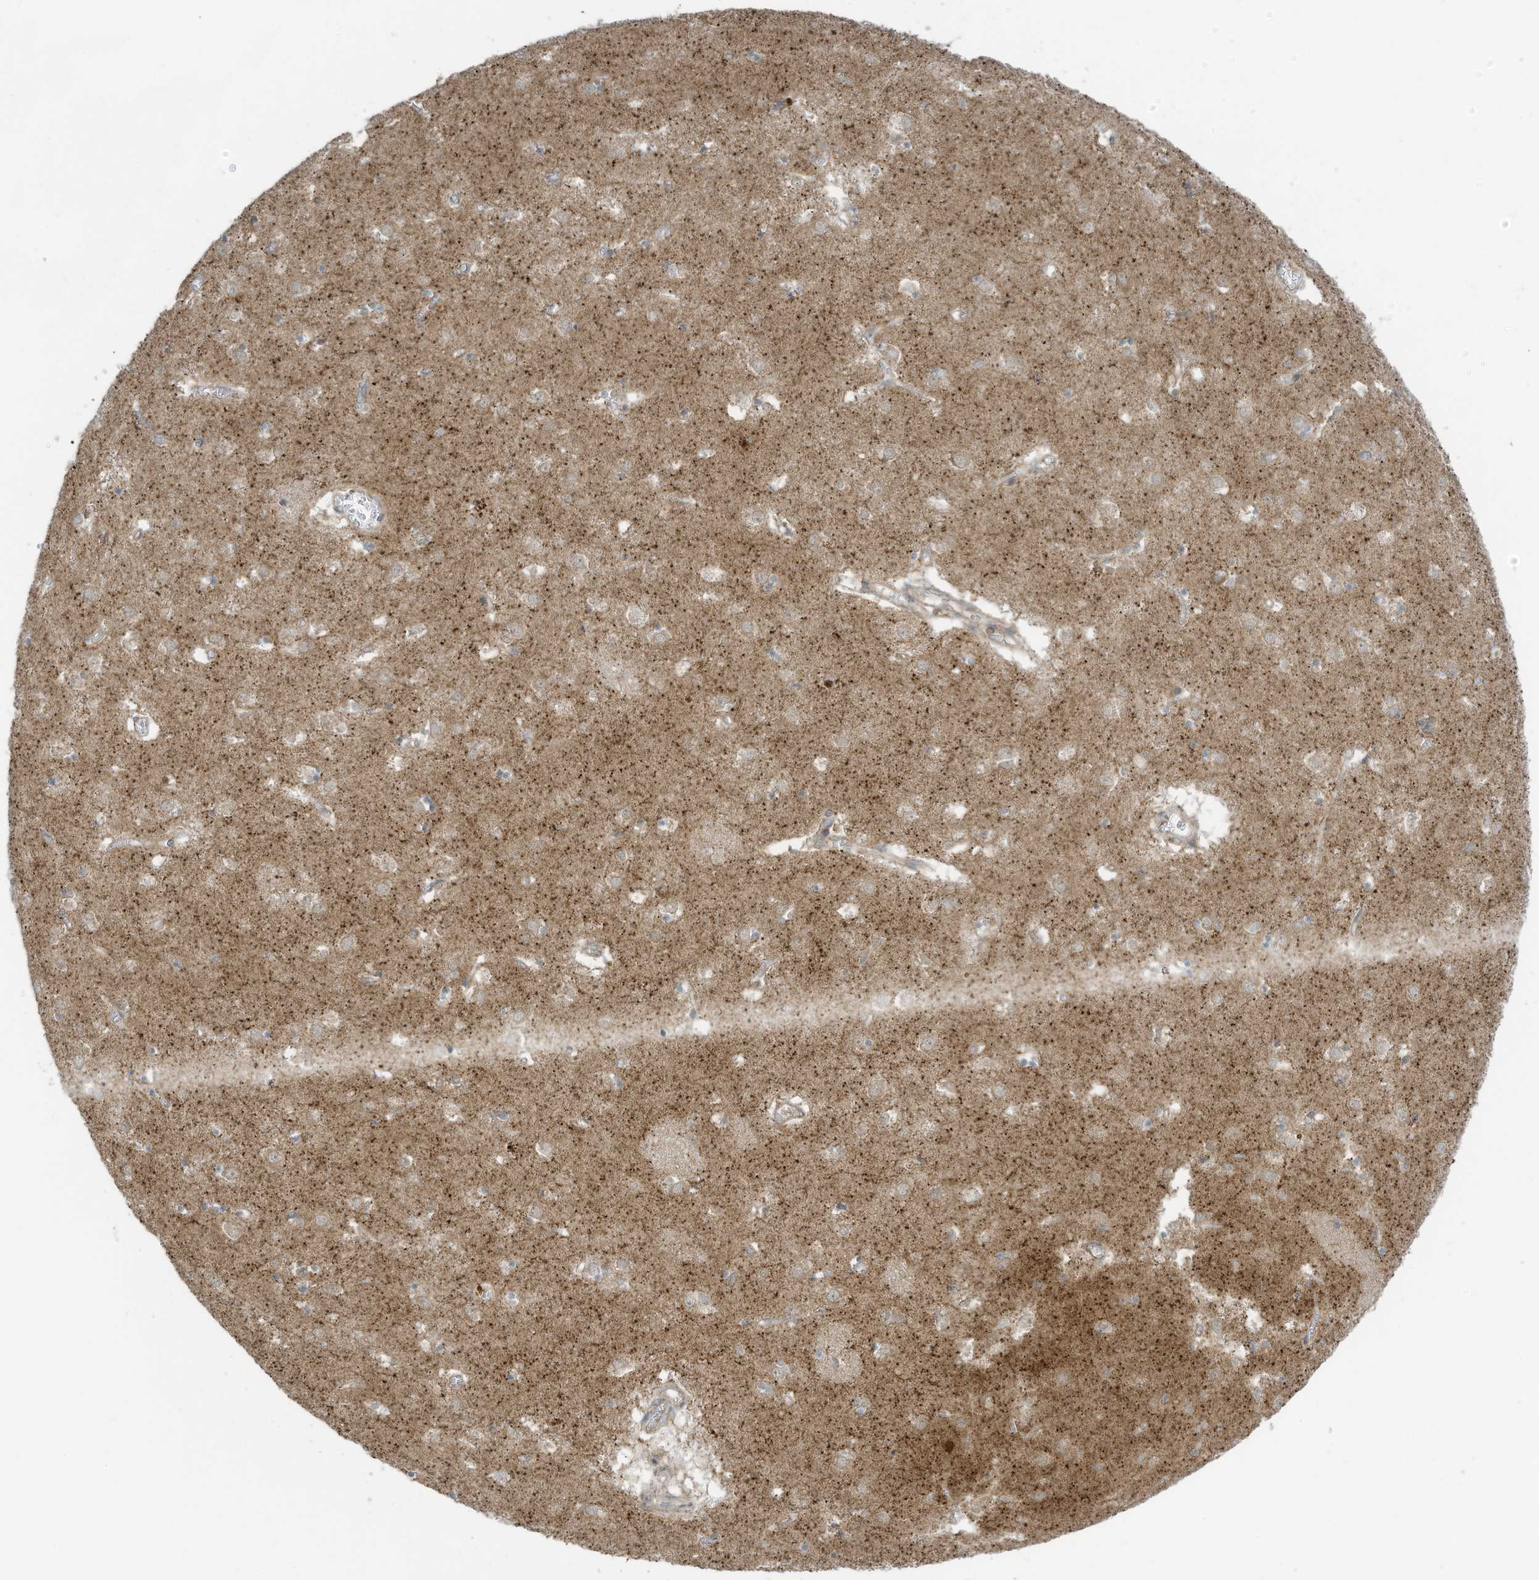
{"staining": {"intensity": "negative", "quantity": "none", "location": "none"}, "tissue": "caudate", "cell_type": "Glial cells", "image_type": "normal", "snomed": [{"axis": "morphology", "description": "Normal tissue, NOS"}, {"axis": "topography", "description": "Lateral ventricle wall"}], "caption": "Protein analysis of unremarkable caudate reveals no significant expression in glial cells. (DAB (3,3'-diaminobenzidine) IHC with hematoxylin counter stain).", "gene": "METTL6", "patient": {"sex": "male", "age": 70}}